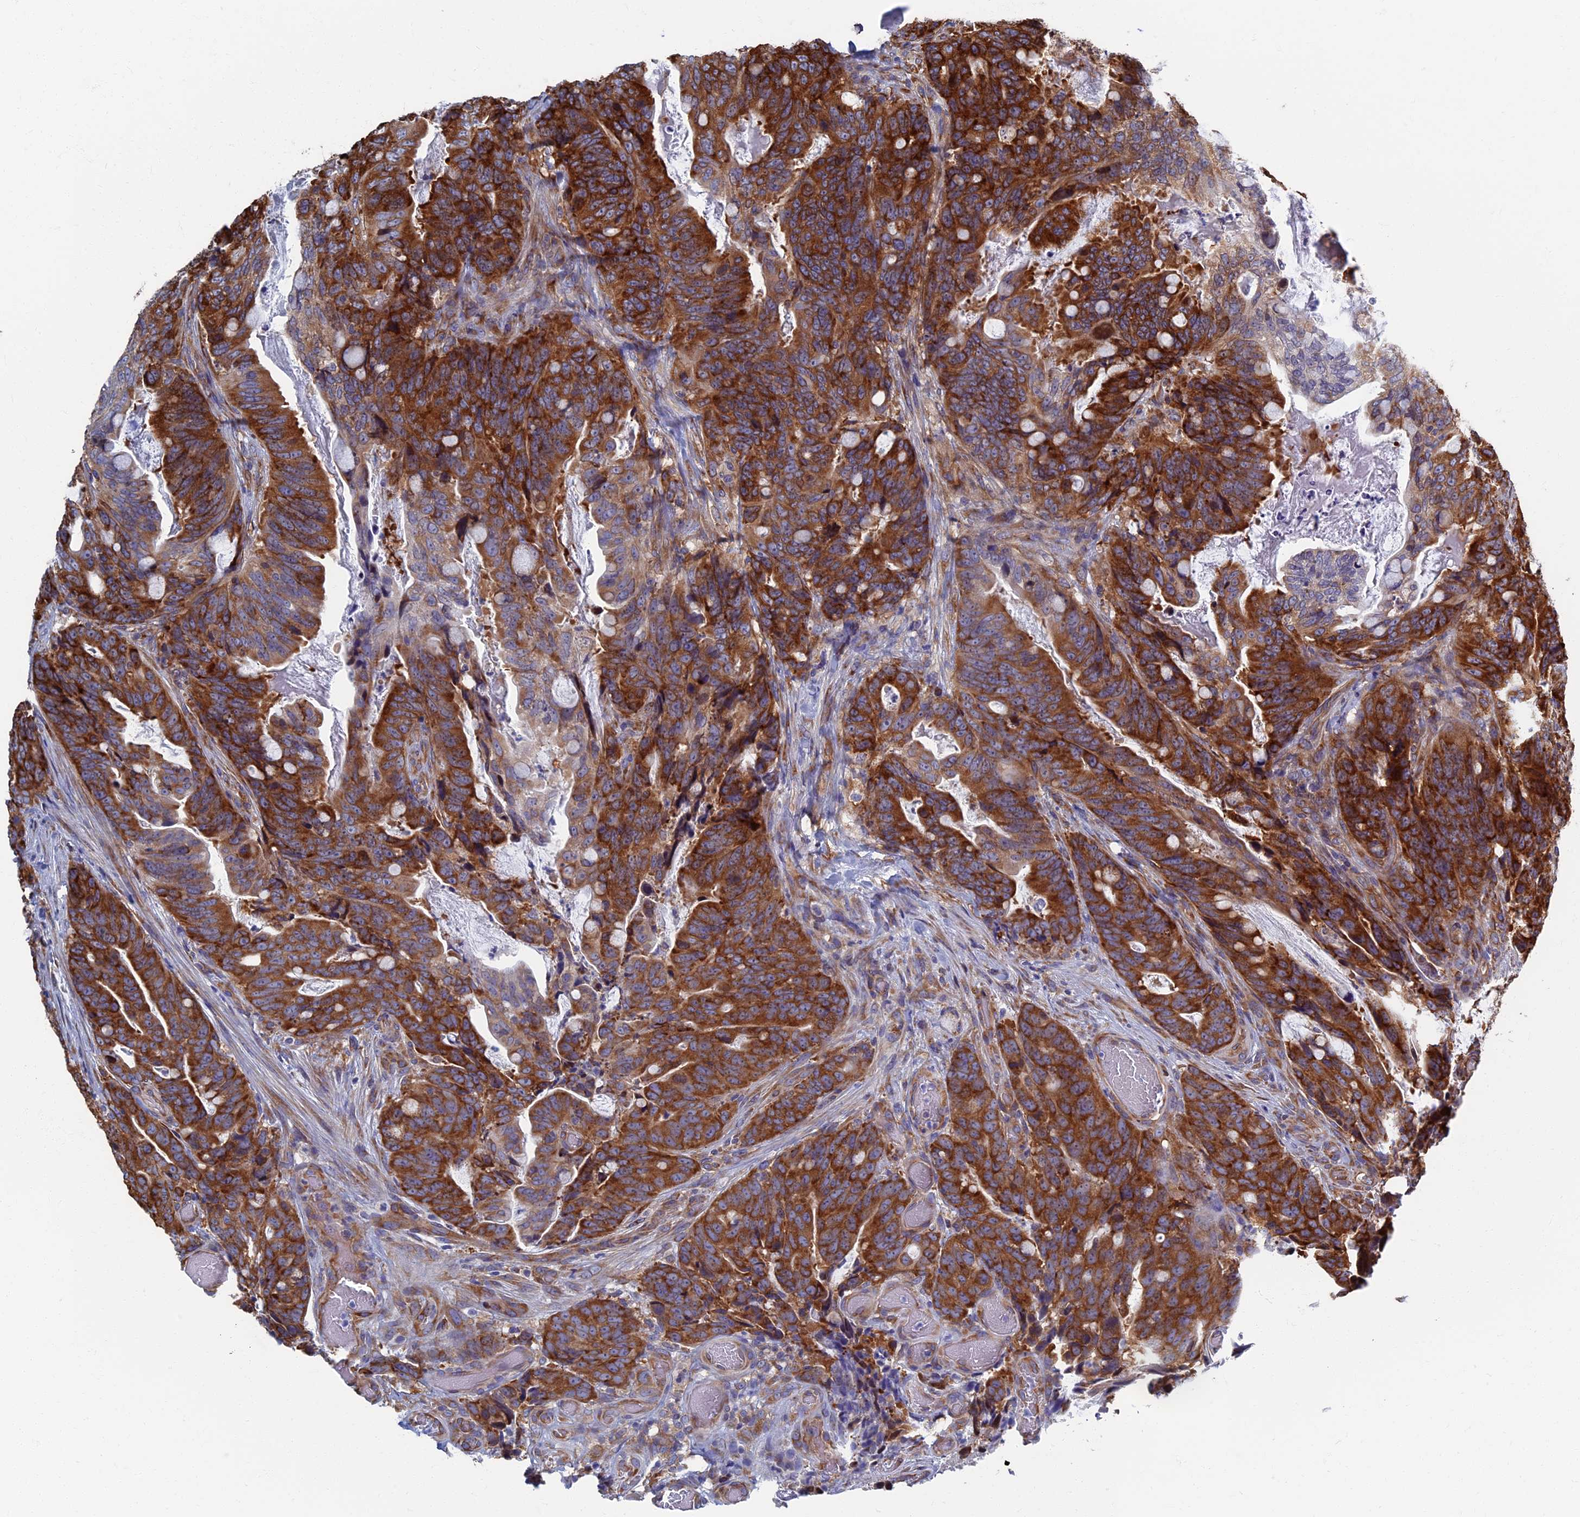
{"staining": {"intensity": "strong", "quantity": "25%-75%", "location": "cytoplasmic/membranous"}, "tissue": "colorectal cancer", "cell_type": "Tumor cells", "image_type": "cancer", "snomed": [{"axis": "morphology", "description": "Adenocarcinoma, NOS"}, {"axis": "topography", "description": "Colon"}], "caption": "Colorectal cancer tissue demonstrates strong cytoplasmic/membranous expression in about 25%-75% of tumor cells, visualized by immunohistochemistry.", "gene": "YBX1", "patient": {"sex": "female", "age": 82}}